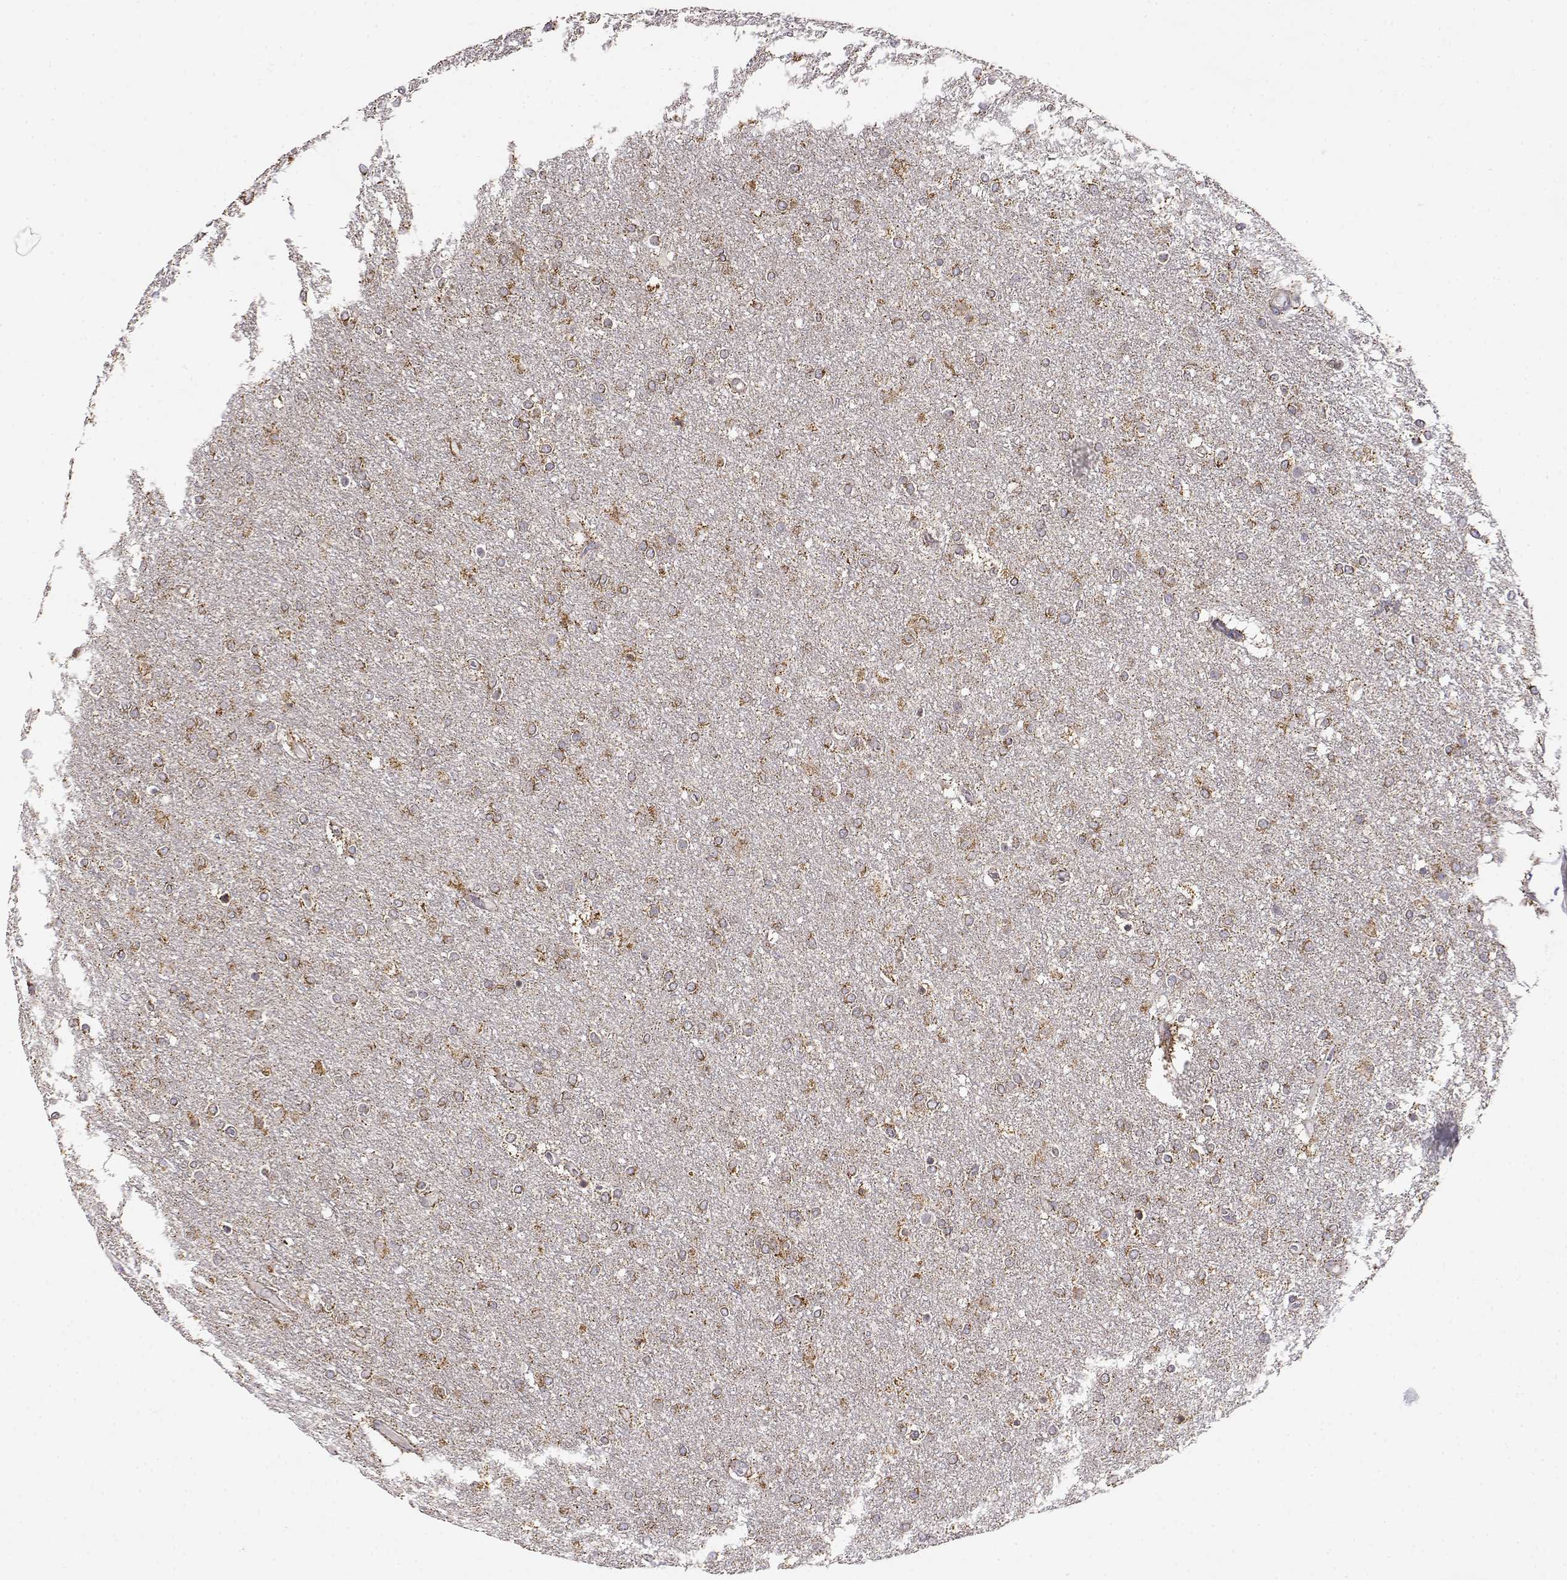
{"staining": {"intensity": "strong", "quantity": ">75%", "location": "cytoplasmic/membranous"}, "tissue": "glioma", "cell_type": "Tumor cells", "image_type": "cancer", "snomed": [{"axis": "morphology", "description": "Glioma, malignant, High grade"}, {"axis": "topography", "description": "Brain"}], "caption": "A photomicrograph of glioma stained for a protein displays strong cytoplasmic/membranous brown staining in tumor cells. The protein of interest is stained brown, and the nuclei are stained in blue (DAB IHC with brightfield microscopy, high magnification).", "gene": "PAIP1", "patient": {"sex": "female", "age": 61}}